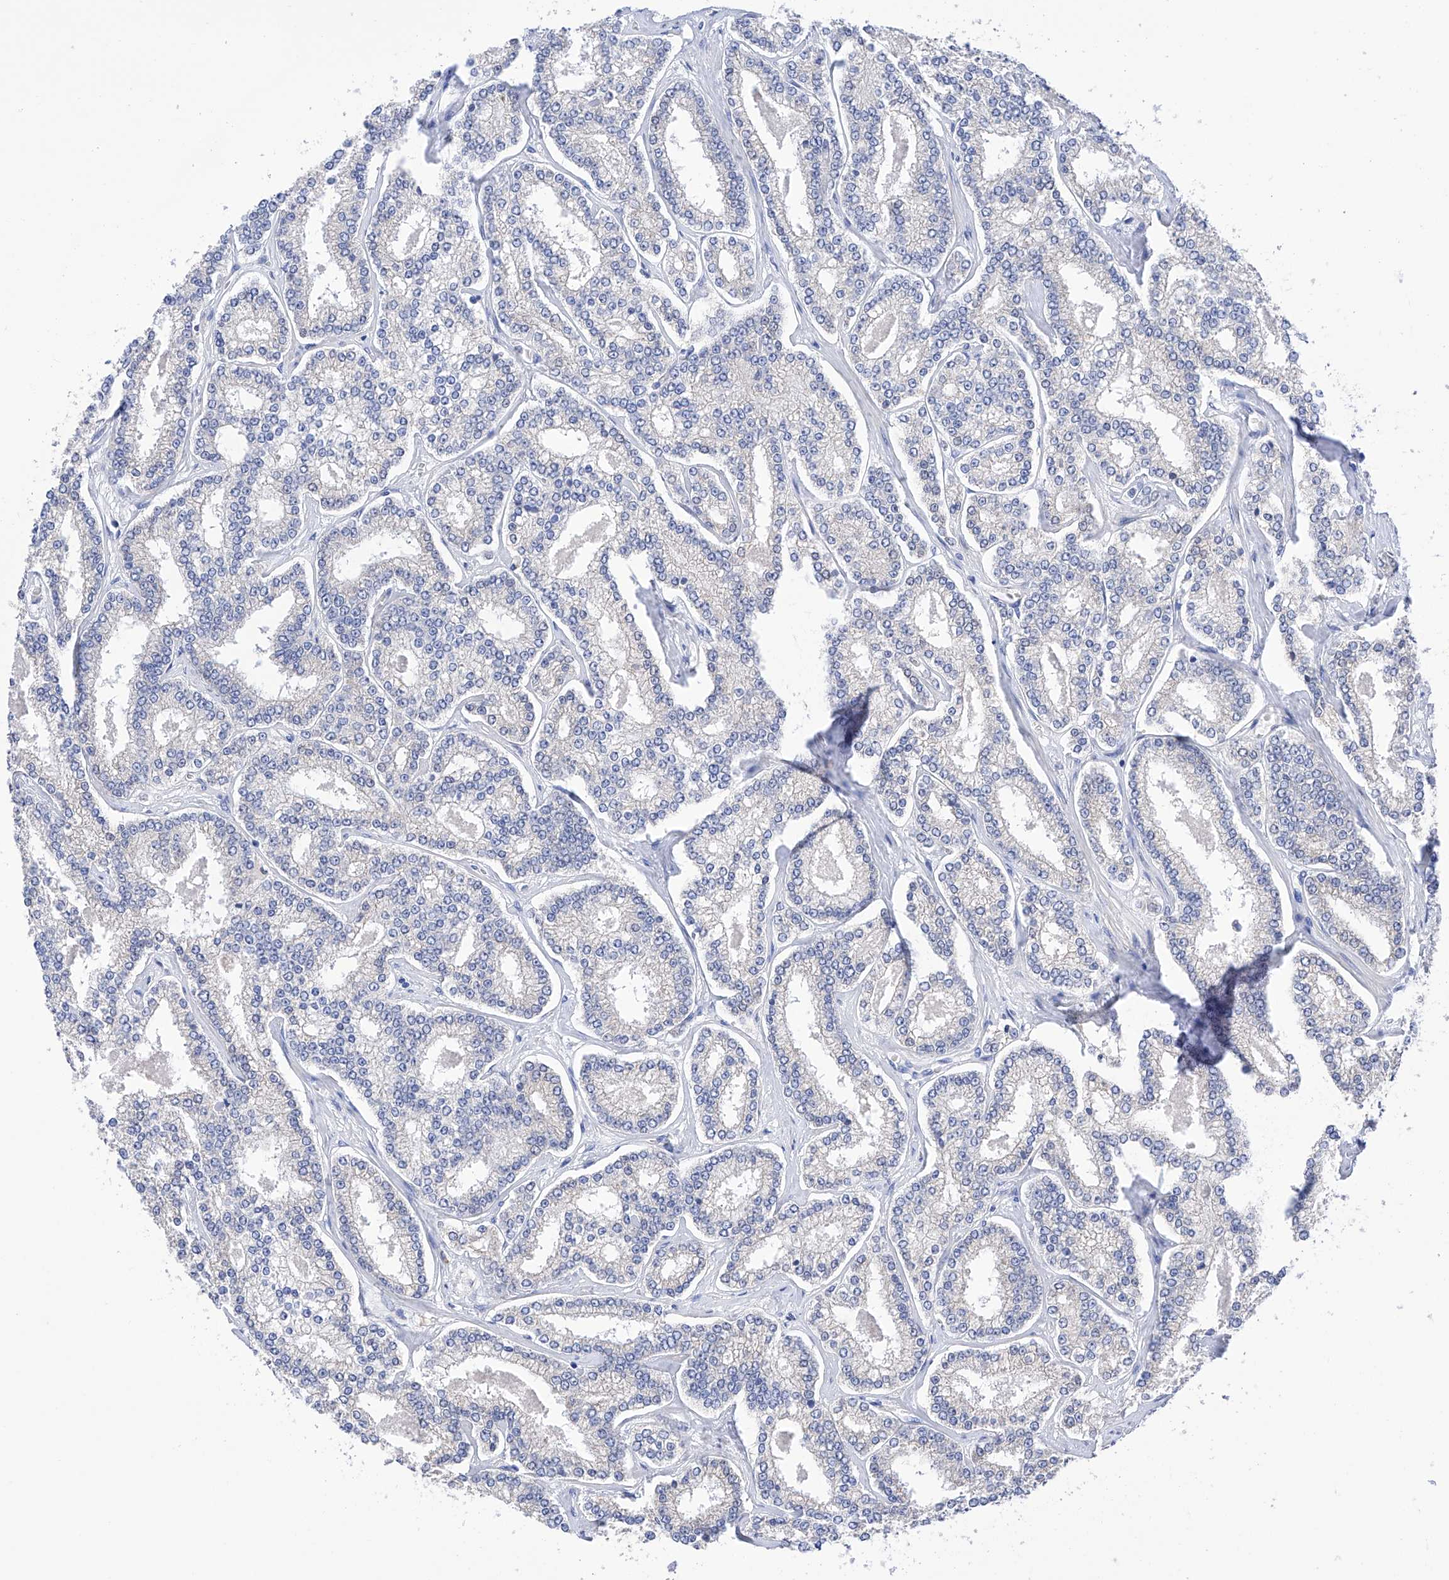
{"staining": {"intensity": "negative", "quantity": "none", "location": "none"}, "tissue": "prostate cancer", "cell_type": "Tumor cells", "image_type": "cancer", "snomed": [{"axis": "morphology", "description": "Normal tissue, NOS"}, {"axis": "morphology", "description": "Adenocarcinoma, High grade"}, {"axis": "topography", "description": "Prostate"}], "caption": "Micrograph shows no significant protein positivity in tumor cells of prostate high-grade adenocarcinoma.", "gene": "PDIA5", "patient": {"sex": "male", "age": 83}}